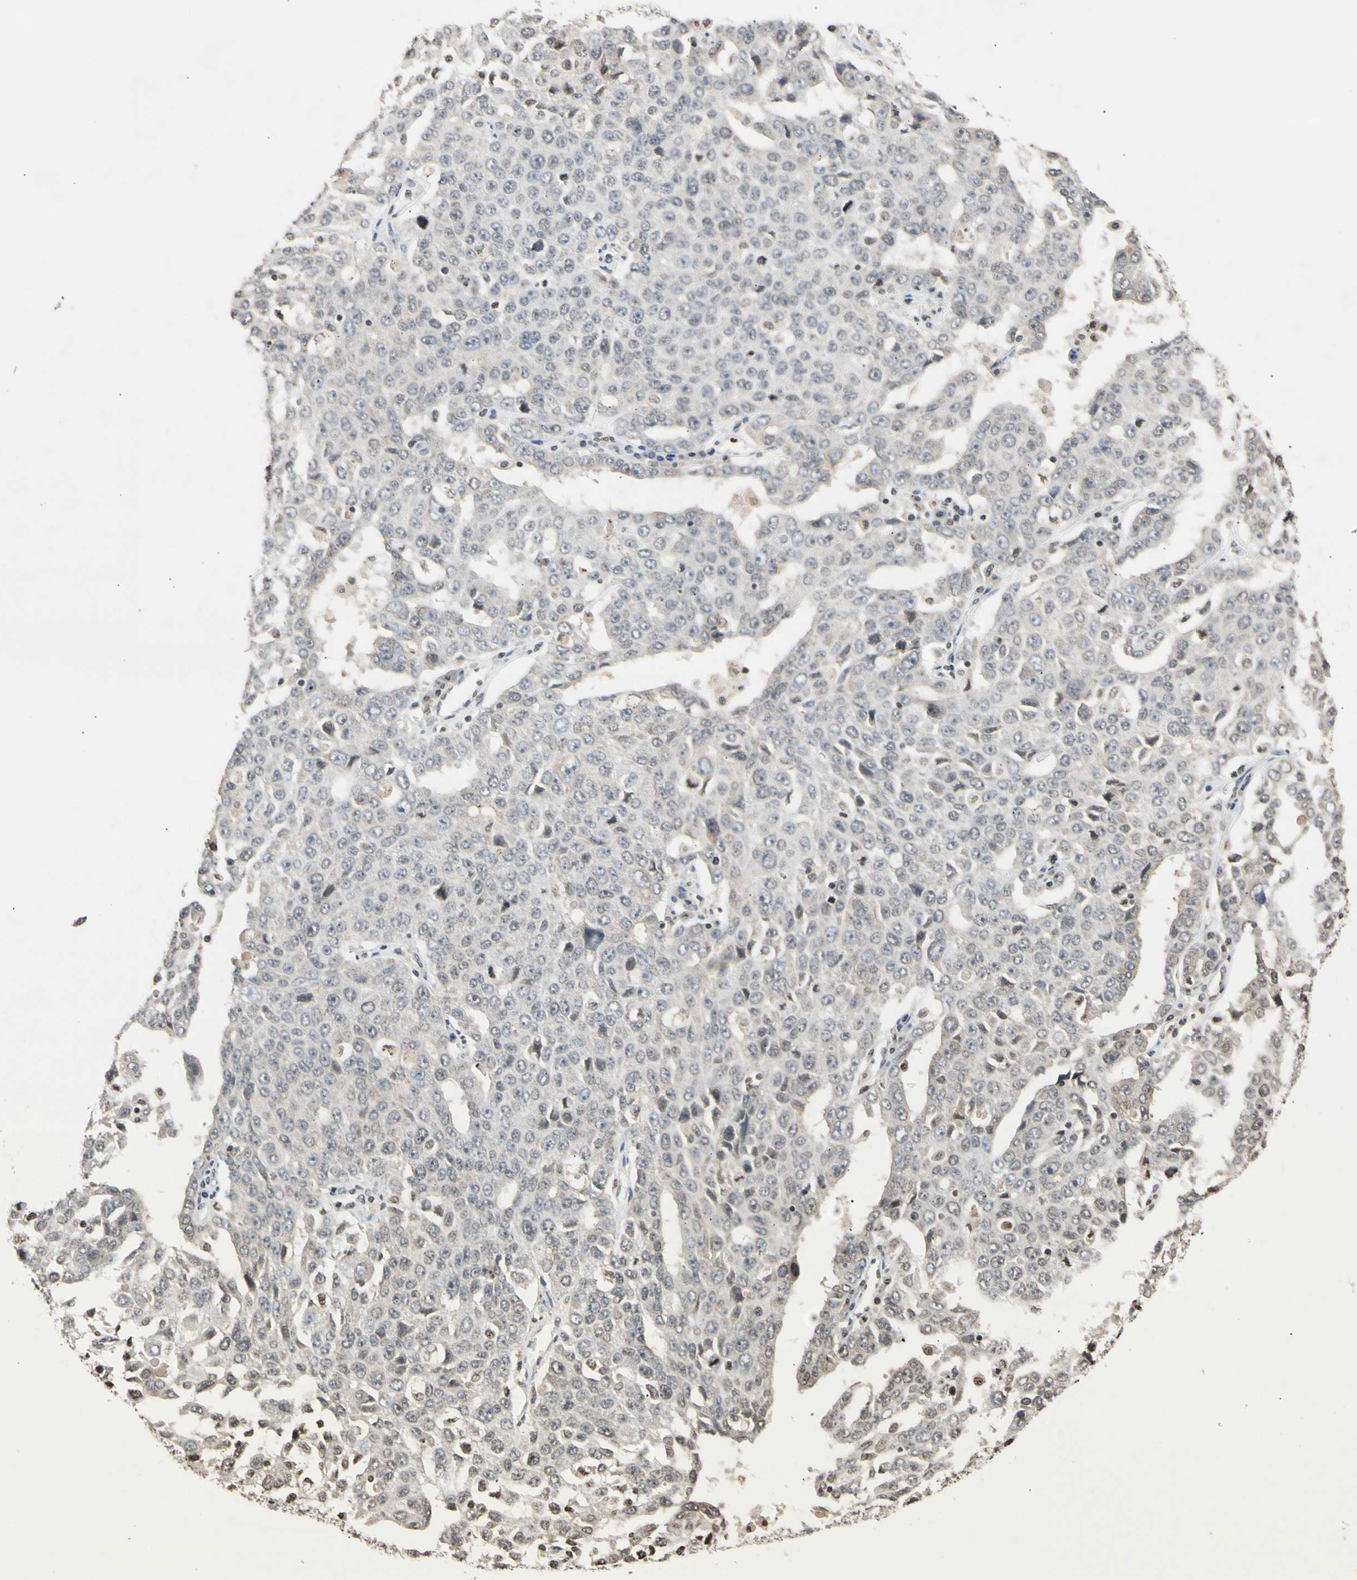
{"staining": {"intensity": "negative", "quantity": "none", "location": "none"}, "tissue": "ovarian cancer", "cell_type": "Tumor cells", "image_type": "cancer", "snomed": [{"axis": "morphology", "description": "Carcinoma, endometroid"}, {"axis": "topography", "description": "Ovary"}], "caption": "Immunohistochemical staining of human endometroid carcinoma (ovarian) demonstrates no significant staining in tumor cells.", "gene": "GPX4", "patient": {"sex": "female", "age": 62}}